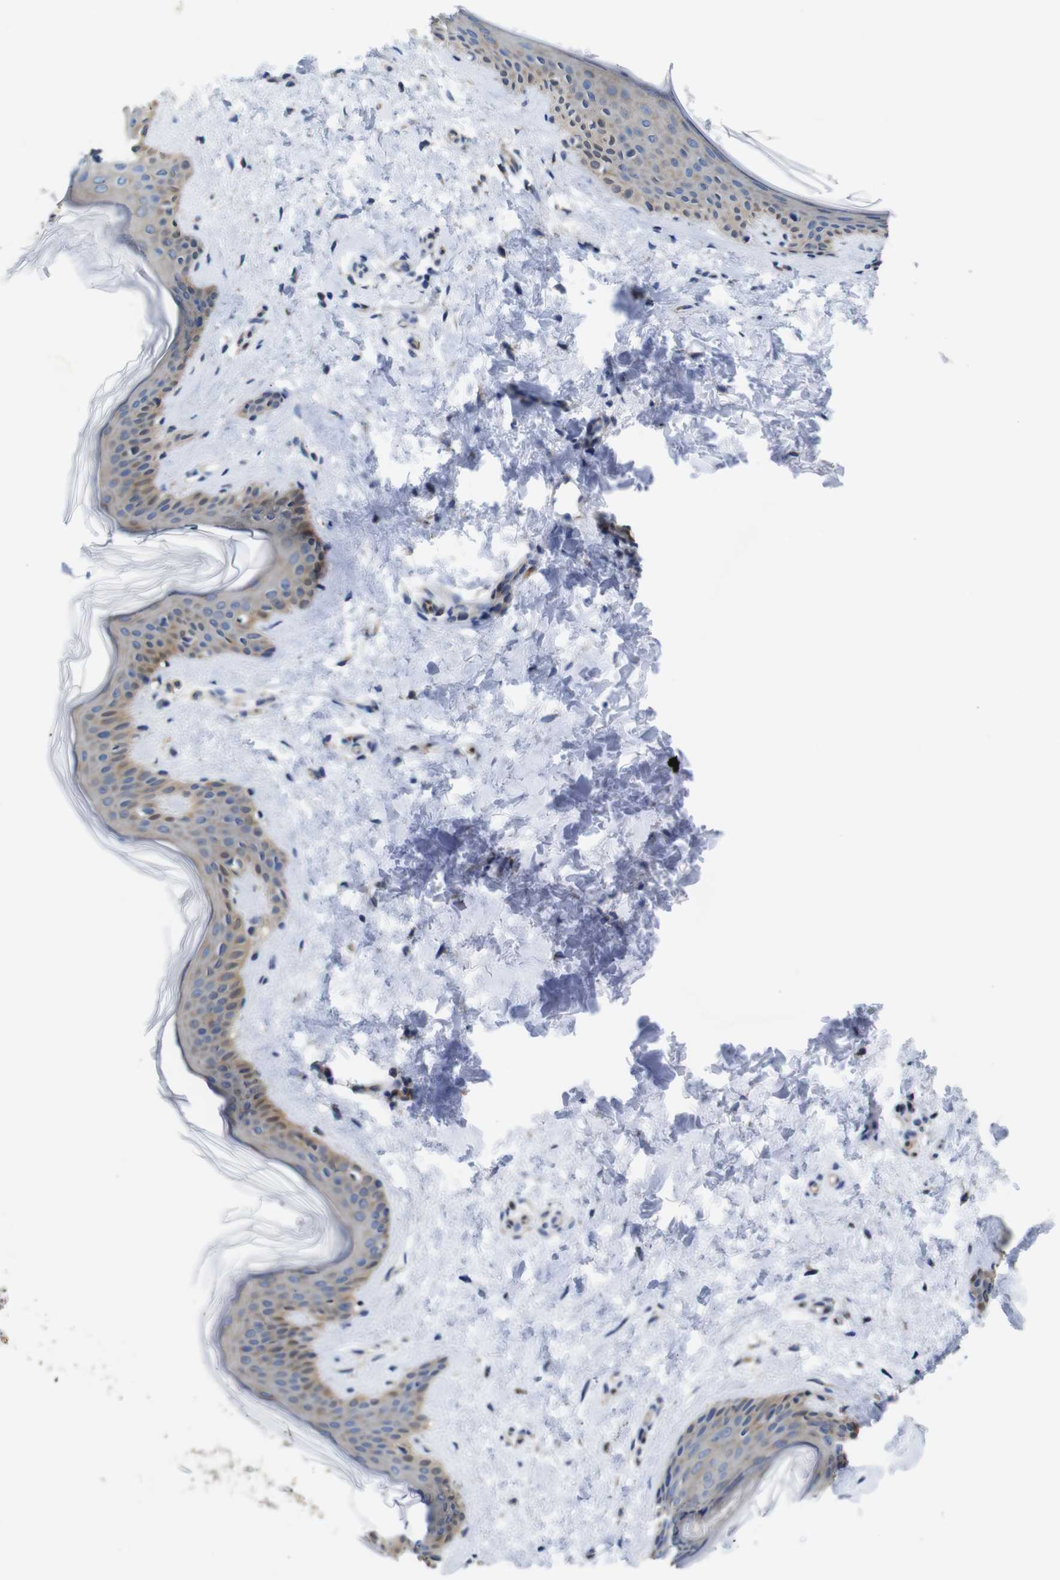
{"staining": {"intensity": "negative", "quantity": "none", "location": "none"}, "tissue": "skin", "cell_type": "Fibroblasts", "image_type": "normal", "snomed": [{"axis": "morphology", "description": "Normal tissue, NOS"}, {"axis": "topography", "description": "Skin"}], "caption": "Immunohistochemical staining of normal human skin reveals no significant expression in fibroblasts.", "gene": "DDRGK1", "patient": {"sex": "female", "age": 41}}